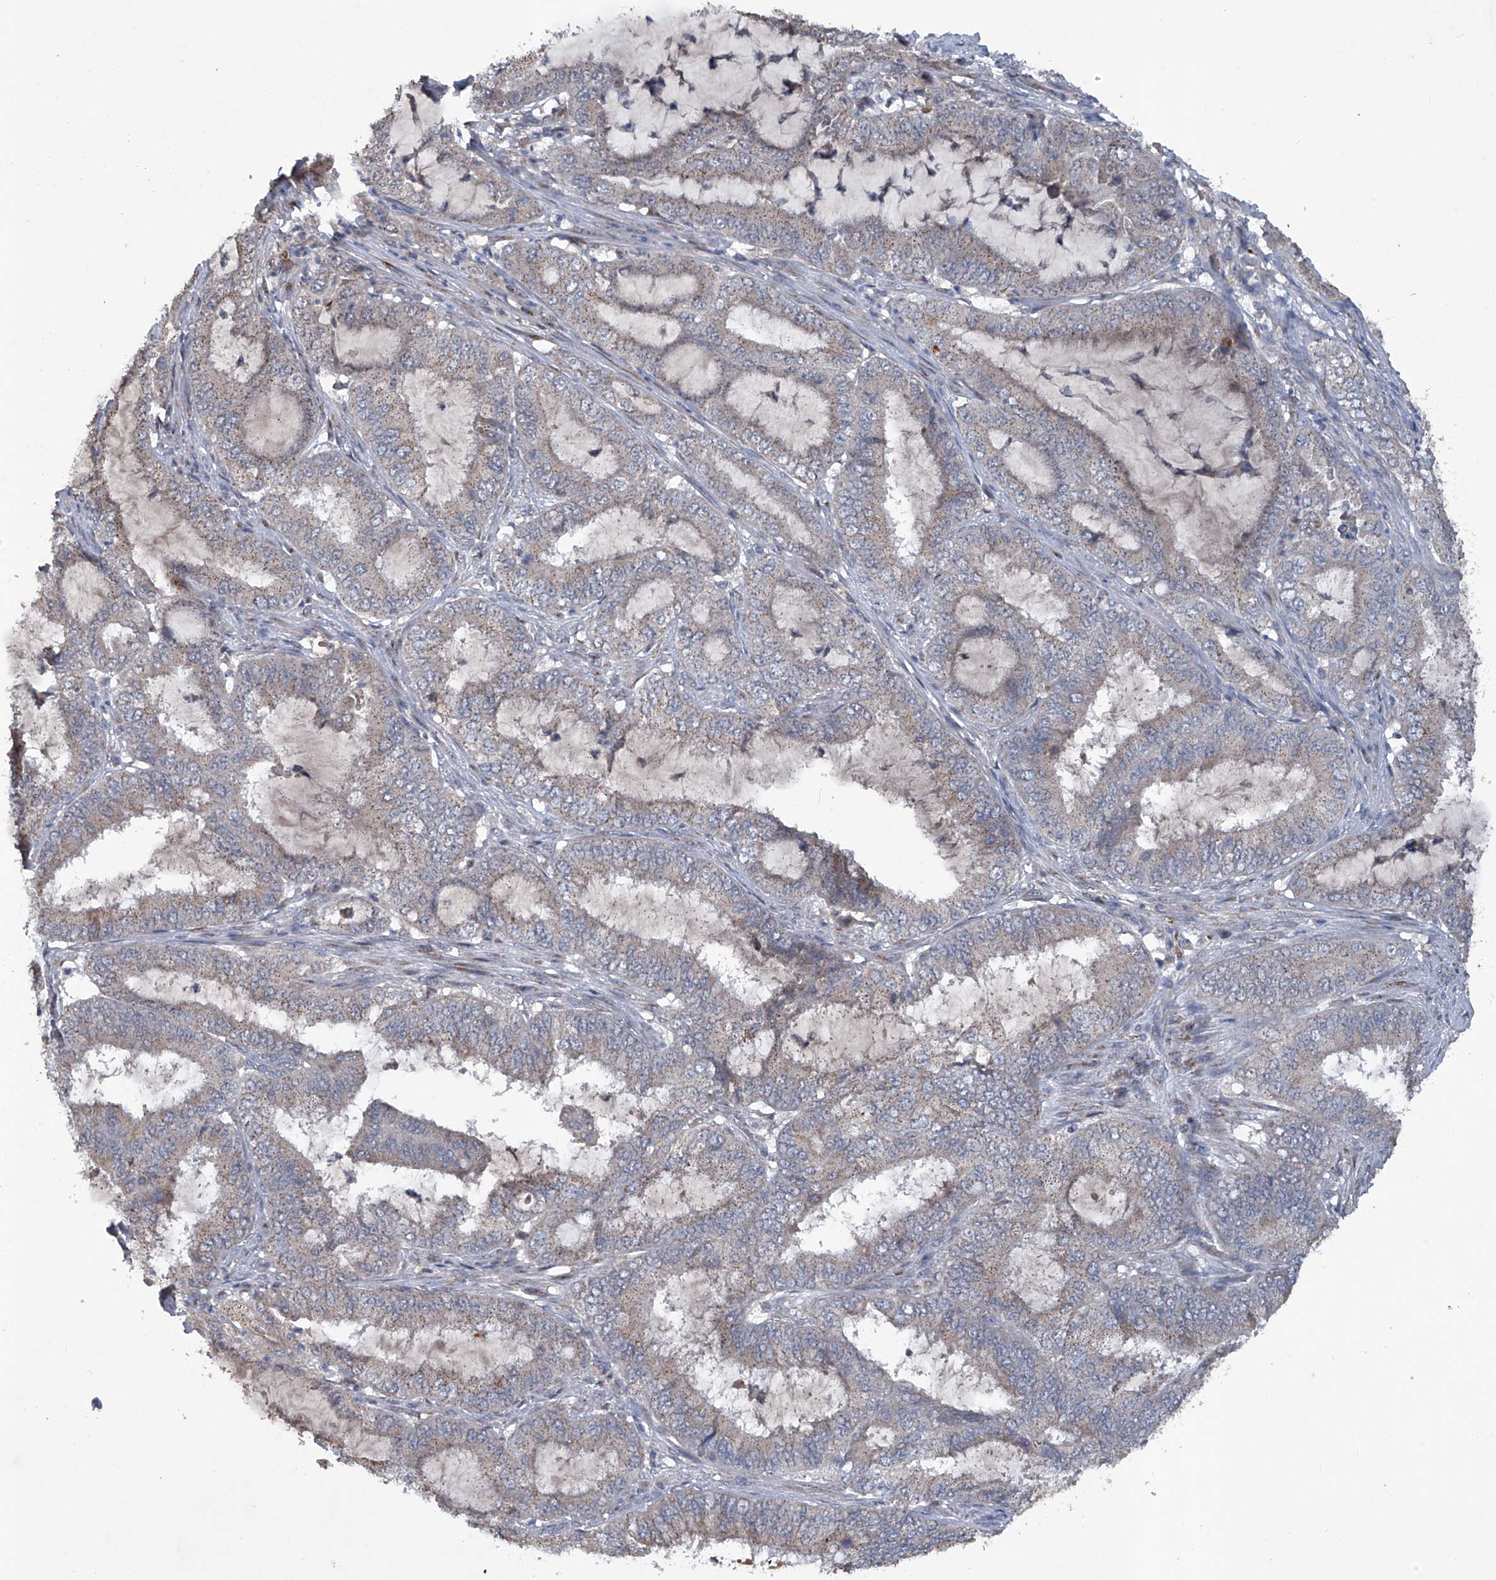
{"staining": {"intensity": "weak", "quantity": "25%-75%", "location": "cytoplasmic/membranous"}, "tissue": "endometrial cancer", "cell_type": "Tumor cells", "image_type": "cancer", "snomed": [{"axis": "morphology", "description": "Adenocarcinoma, NOS"}, {"axis": "topography", "description": "Endometrium"}], "caption": "A brown stain labels weak cytoplasmic/membranous positivity of a protein in adenocarcinoma (endometrial) tumor cells.", "gene": "PCSK5", "patient": {"sex": "female", "age": 51}}